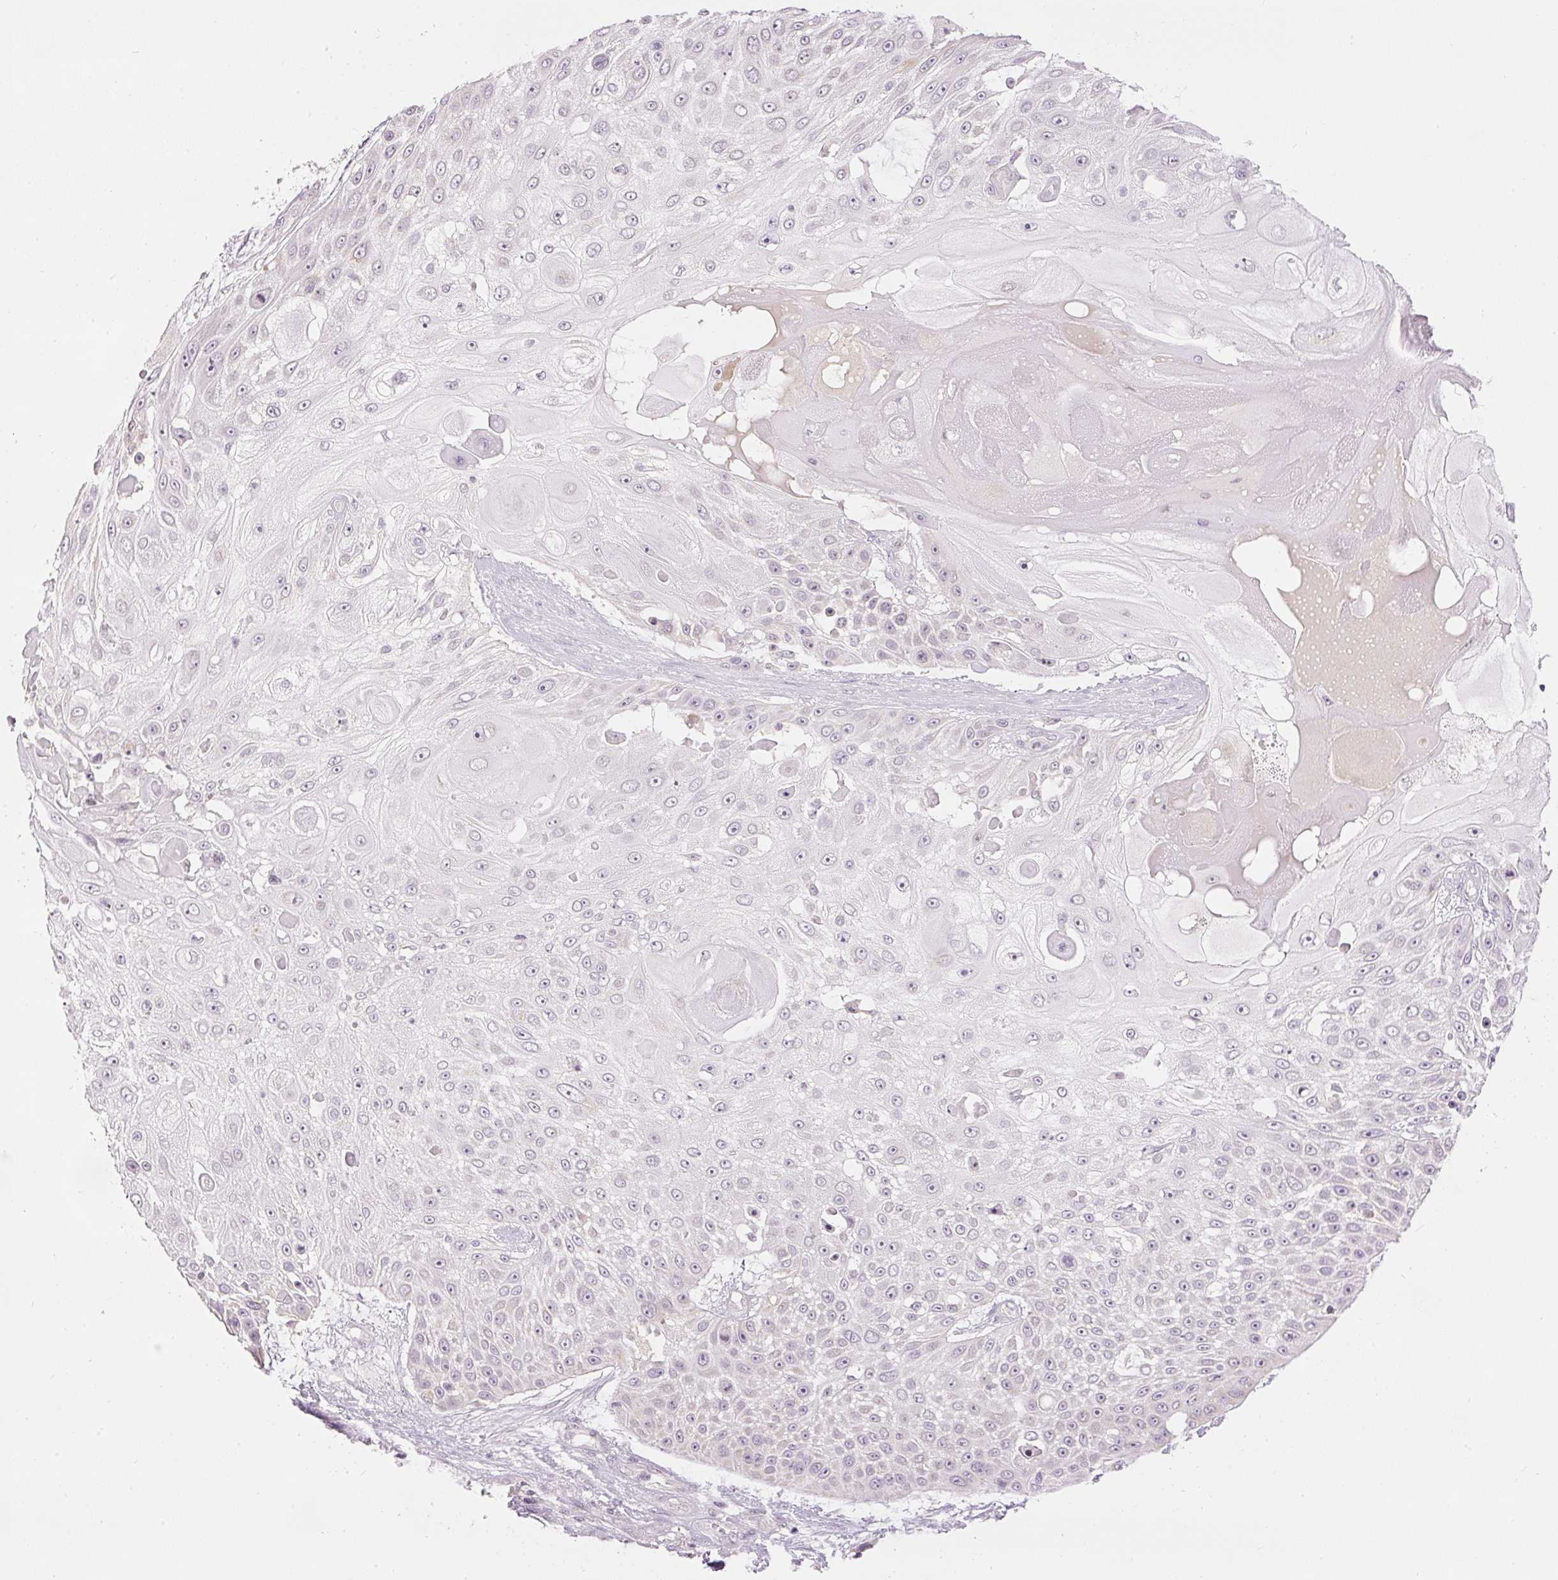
{"staining": {"intensity": "negative", "quantity": "none", "location": "none"}, "tissue": "skin cancer", "cell_type": "Tumor cells", "image_type": "cancer", "snomed": [{"axis": "morphology", "description": "Squamous cell carcinoma, NOS"}, {"axis": "topography", "description": "Skin"}], "caption": "DAB (3,3'-diaminobenzidine) immunohistochemical staining of skin cancer (squamous cell carcinoma) demonstrates no significant staining in tumor cells. (Stains: DAB IHC with hematoxylin counter stain, Microscopy: brightfield microscopy at high magnification).", "gene": "ABHD11", "patient": {"sex": "female", "age": 86}}